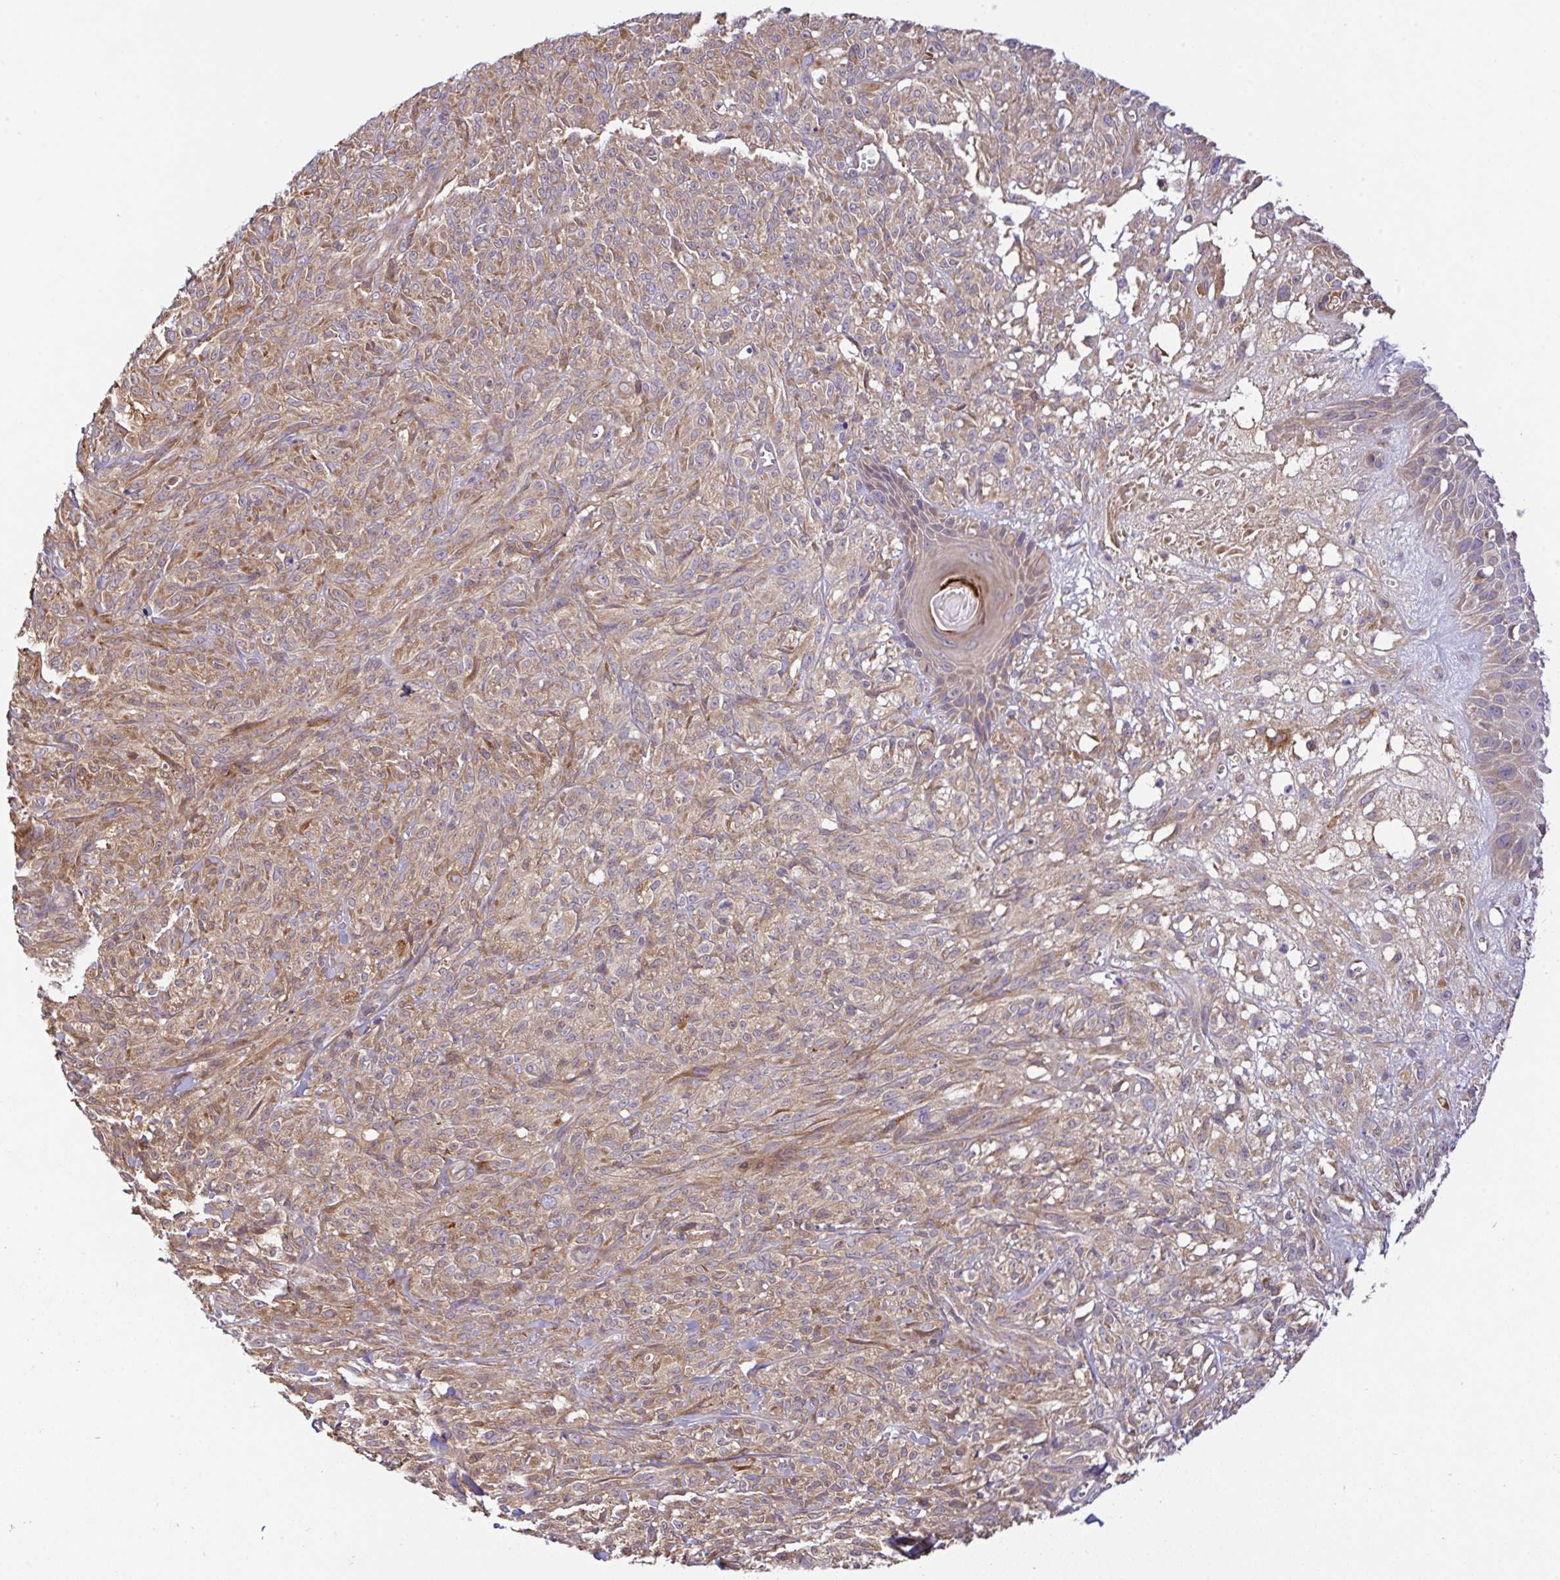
{"staining": {"intensity": "moderate", "quantity": ">75%", "location": "cytoplasmic/membranous"}, "tissue": "melanoma", "cell_type": "Tumor cells", "image_type": "cancer", "snomed": [{"axis": "morphology", "description": "Malignant melanoma, NOS"}, {"axis": "topography", "description": "Skin of upper arm"}], "caption": "An IHC image of tumor tissue is shown. Protein staining in brown labels moderate cytoplasmic/membranous positivity in melanoma within tumor cells.", "gene": "UBE4A", "patient": {"sex": "female", "age": 65}}